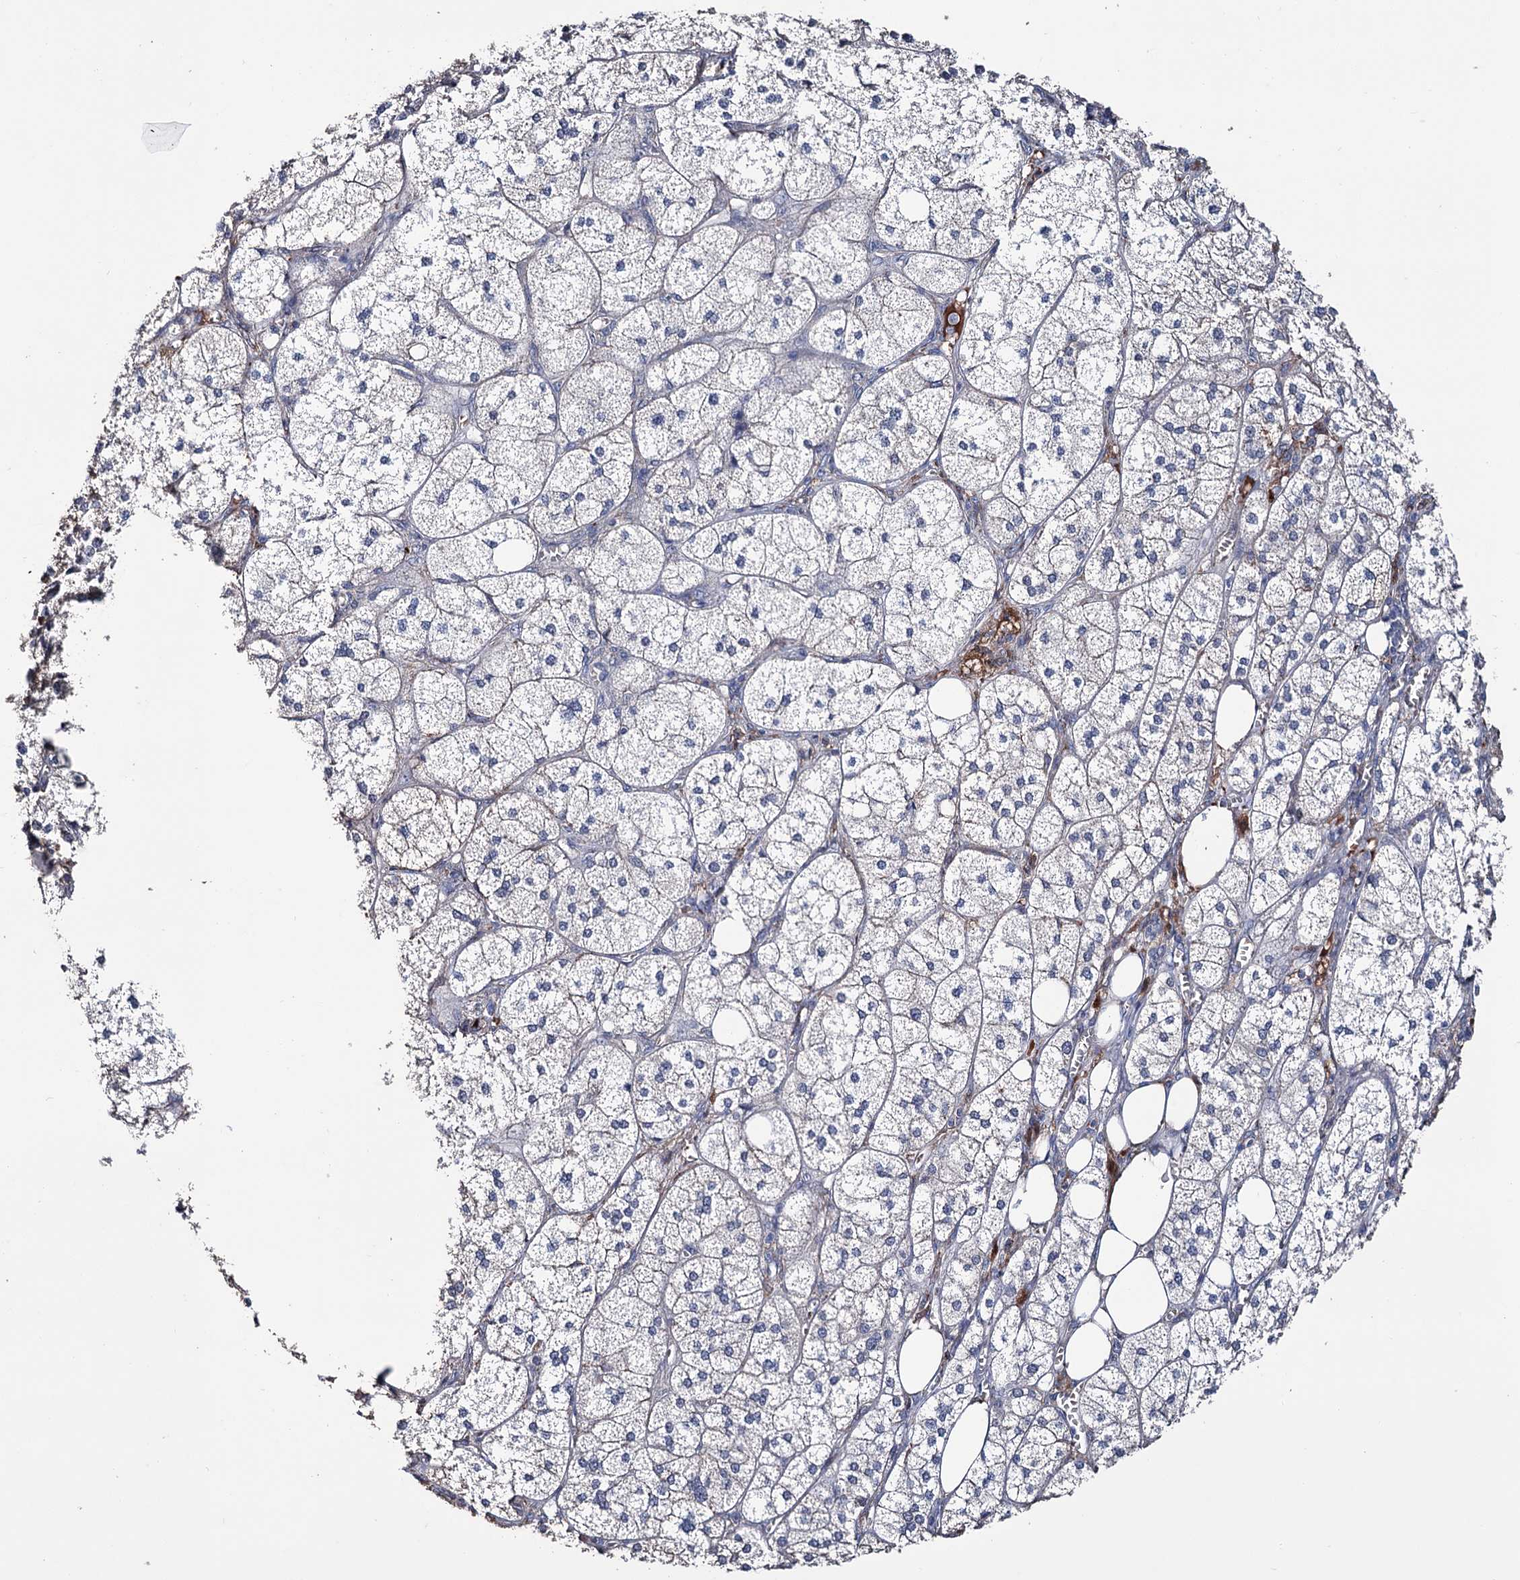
{"staining": {"intensity": "moderate", "quantity": "<25%", "location": "cytoplasmic/membranous"}, "tissue": "adrenal gland", "cell_type": "Glandular cells", "image_type": "normal", "snomed": [{"axis": "morphology", "description": "Normal tissue, NOS"}, {"axis": "topography", "description": "Adrenal gland"}], "caption": "Immunohistochemistry (IHC) of unremarkable human adrenal gland demonstrates low levels of moderate cytoplasmic/membranous positivity in approximately <25% of glandular cells. (DAB (3,3'-diaminobenzidine) = brown stain, brightfield microscopy at high magnification).", "gene": "EPB41L5", "patient": {"sex": "female", "age": 61}}